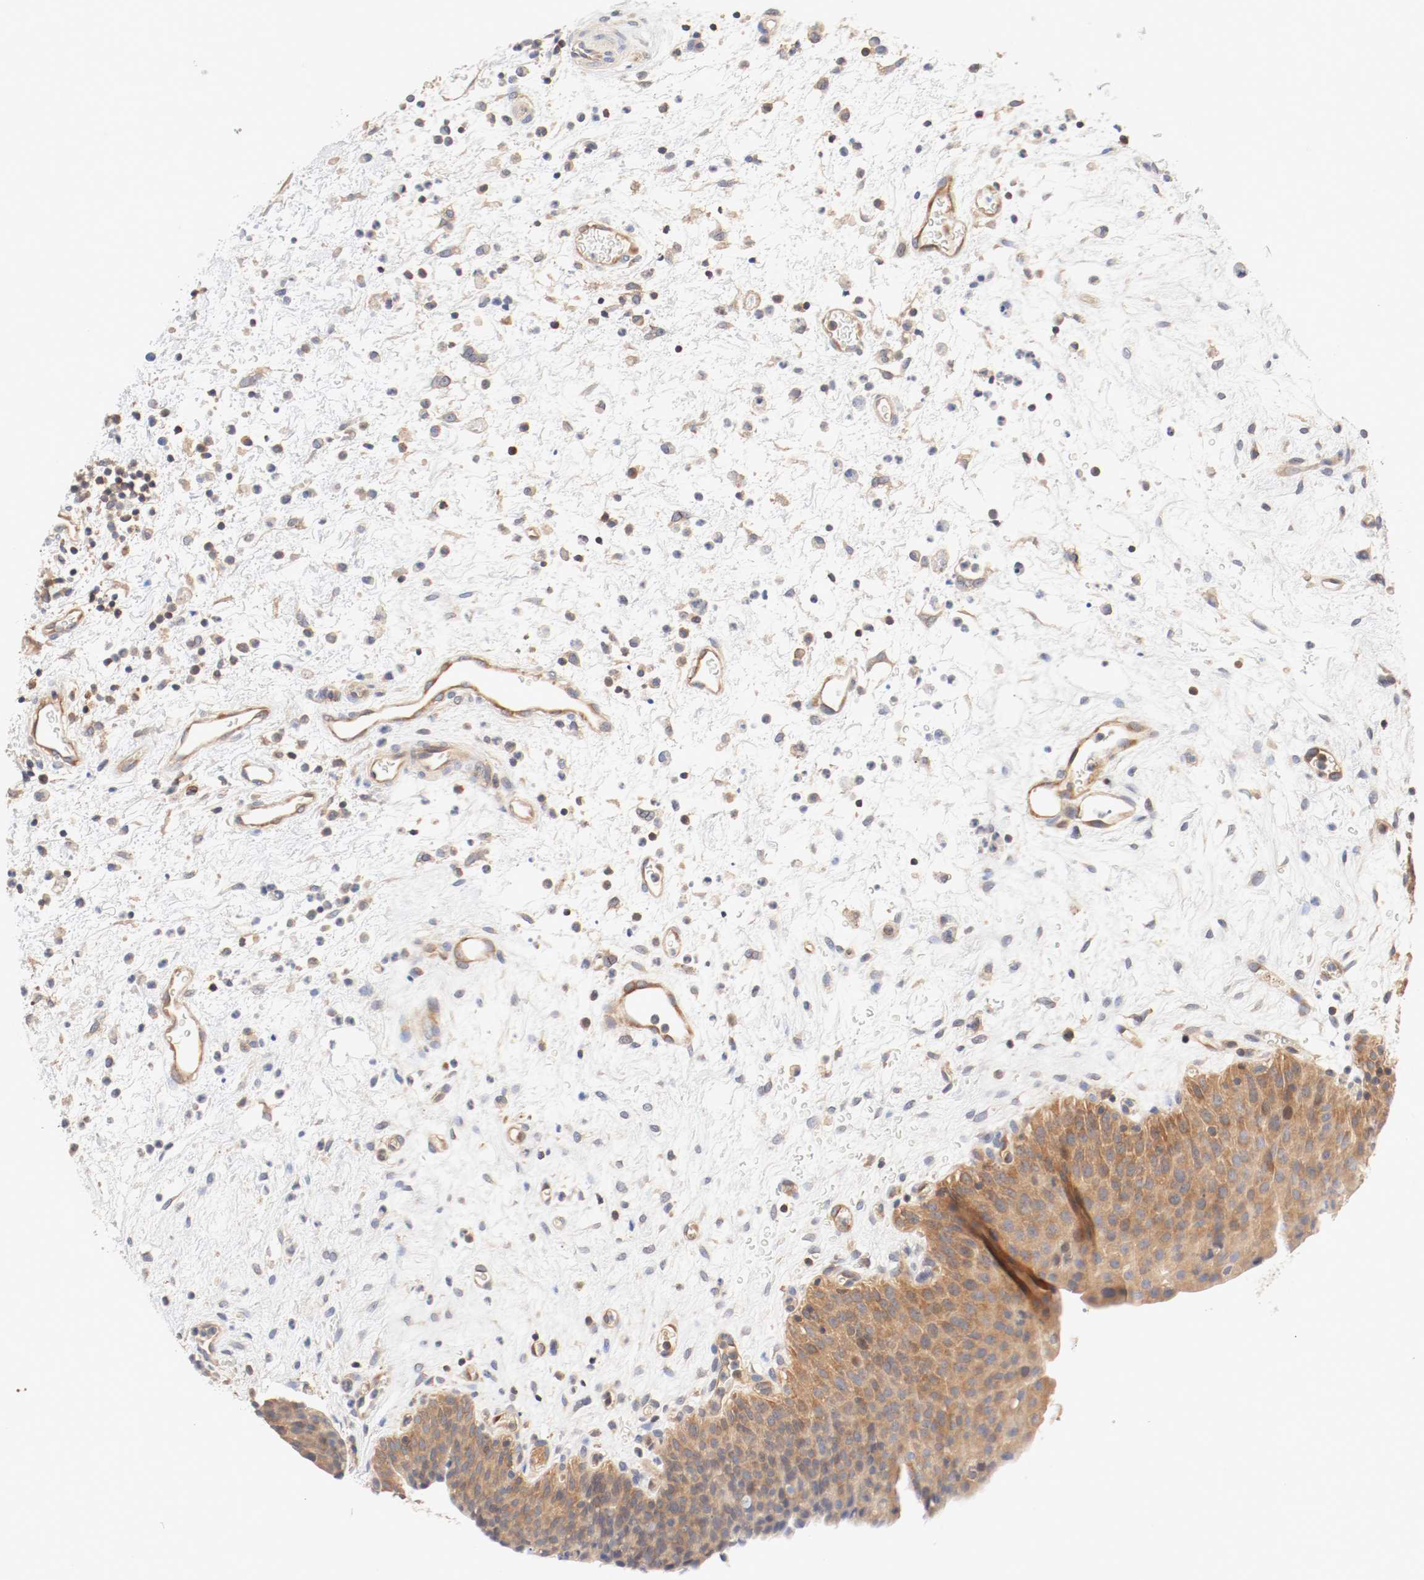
{"staining": {"intensity": "strong", "quantity": ">75%", "location": "cytoplasmic/membranous"}, "tissue": "urinary bladder", "cell_type": "Urothelial cells", "image_type": "normal", "snomed": [{"axis": "morphology", "description": "Normal tissue, NOS"}, {"axis": "morphology", "description": "Dysplasia, NOS"}, {"axis": "topography", "description": "Urinary bladder"}], "caption": "Immunohistochemical staining of unremarkable human urinary bladder displays >75% levels of strong cytoplasmic/membranous protein positivity in approximately >75% of urothelial cells. Immunohistochemistry stains the protein in brown and the nuclei are stained blue.", "gene": "GIT1", "patient": {"sex": "male", "age": 35}}